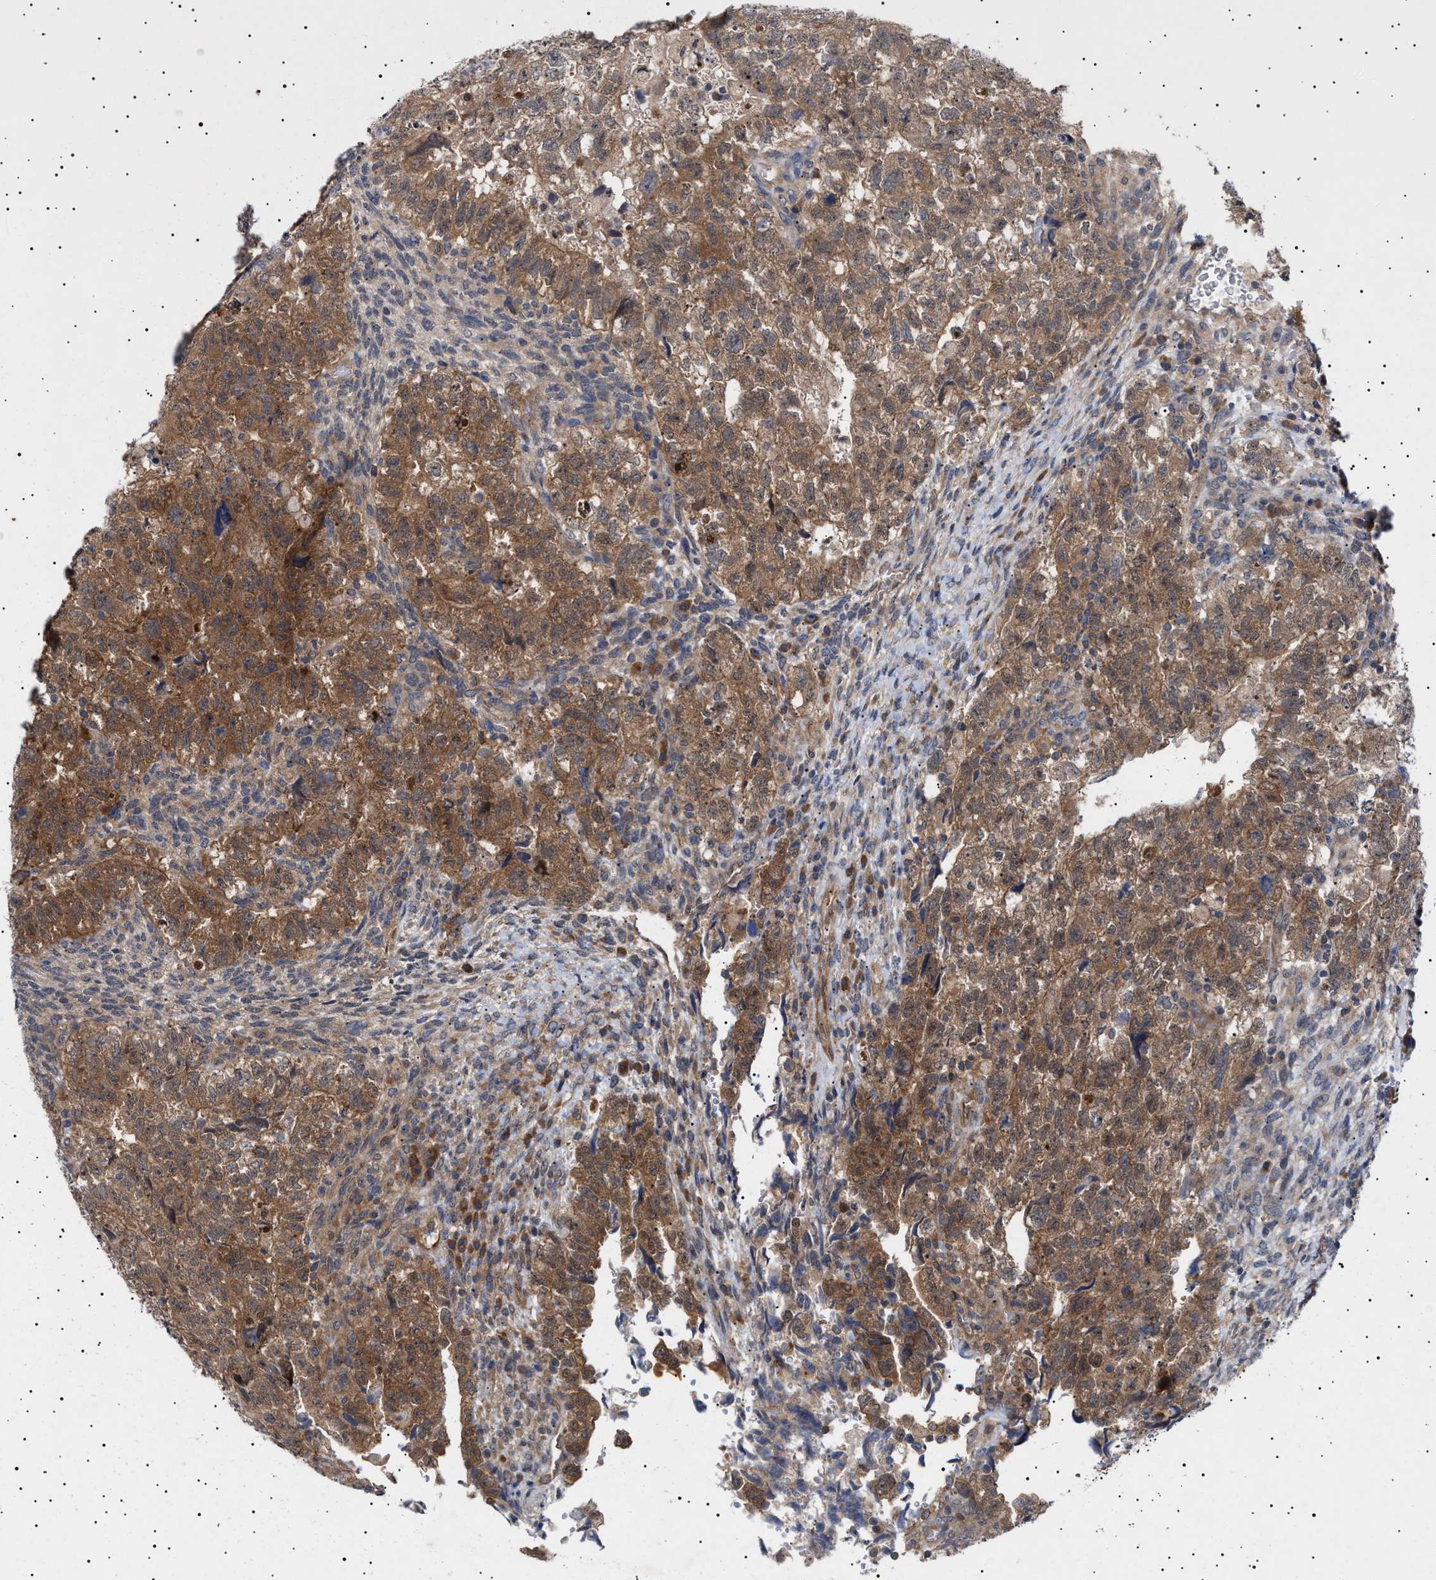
{"staining": {"intensity": "moderate", "quantity": ">75%", "location": "cytoplasmic/membranous"}, "tissue": "testis cancer", "cell_type": "Tumor cells", "image_type": "cancer", "snomed": [{"axis": "morphology", "description": "Carcinoma, Embryonal, NOS"}, {"axis": "topography", "description": "Testis"}], "caption": "A brown stain shows moderate cytoplasmic/membranous positivity of a protein in human testis embryonal carcinoma tumor cells.", "gene": "NPLOC4", "patient": {"sex": "male", "age": 36}}